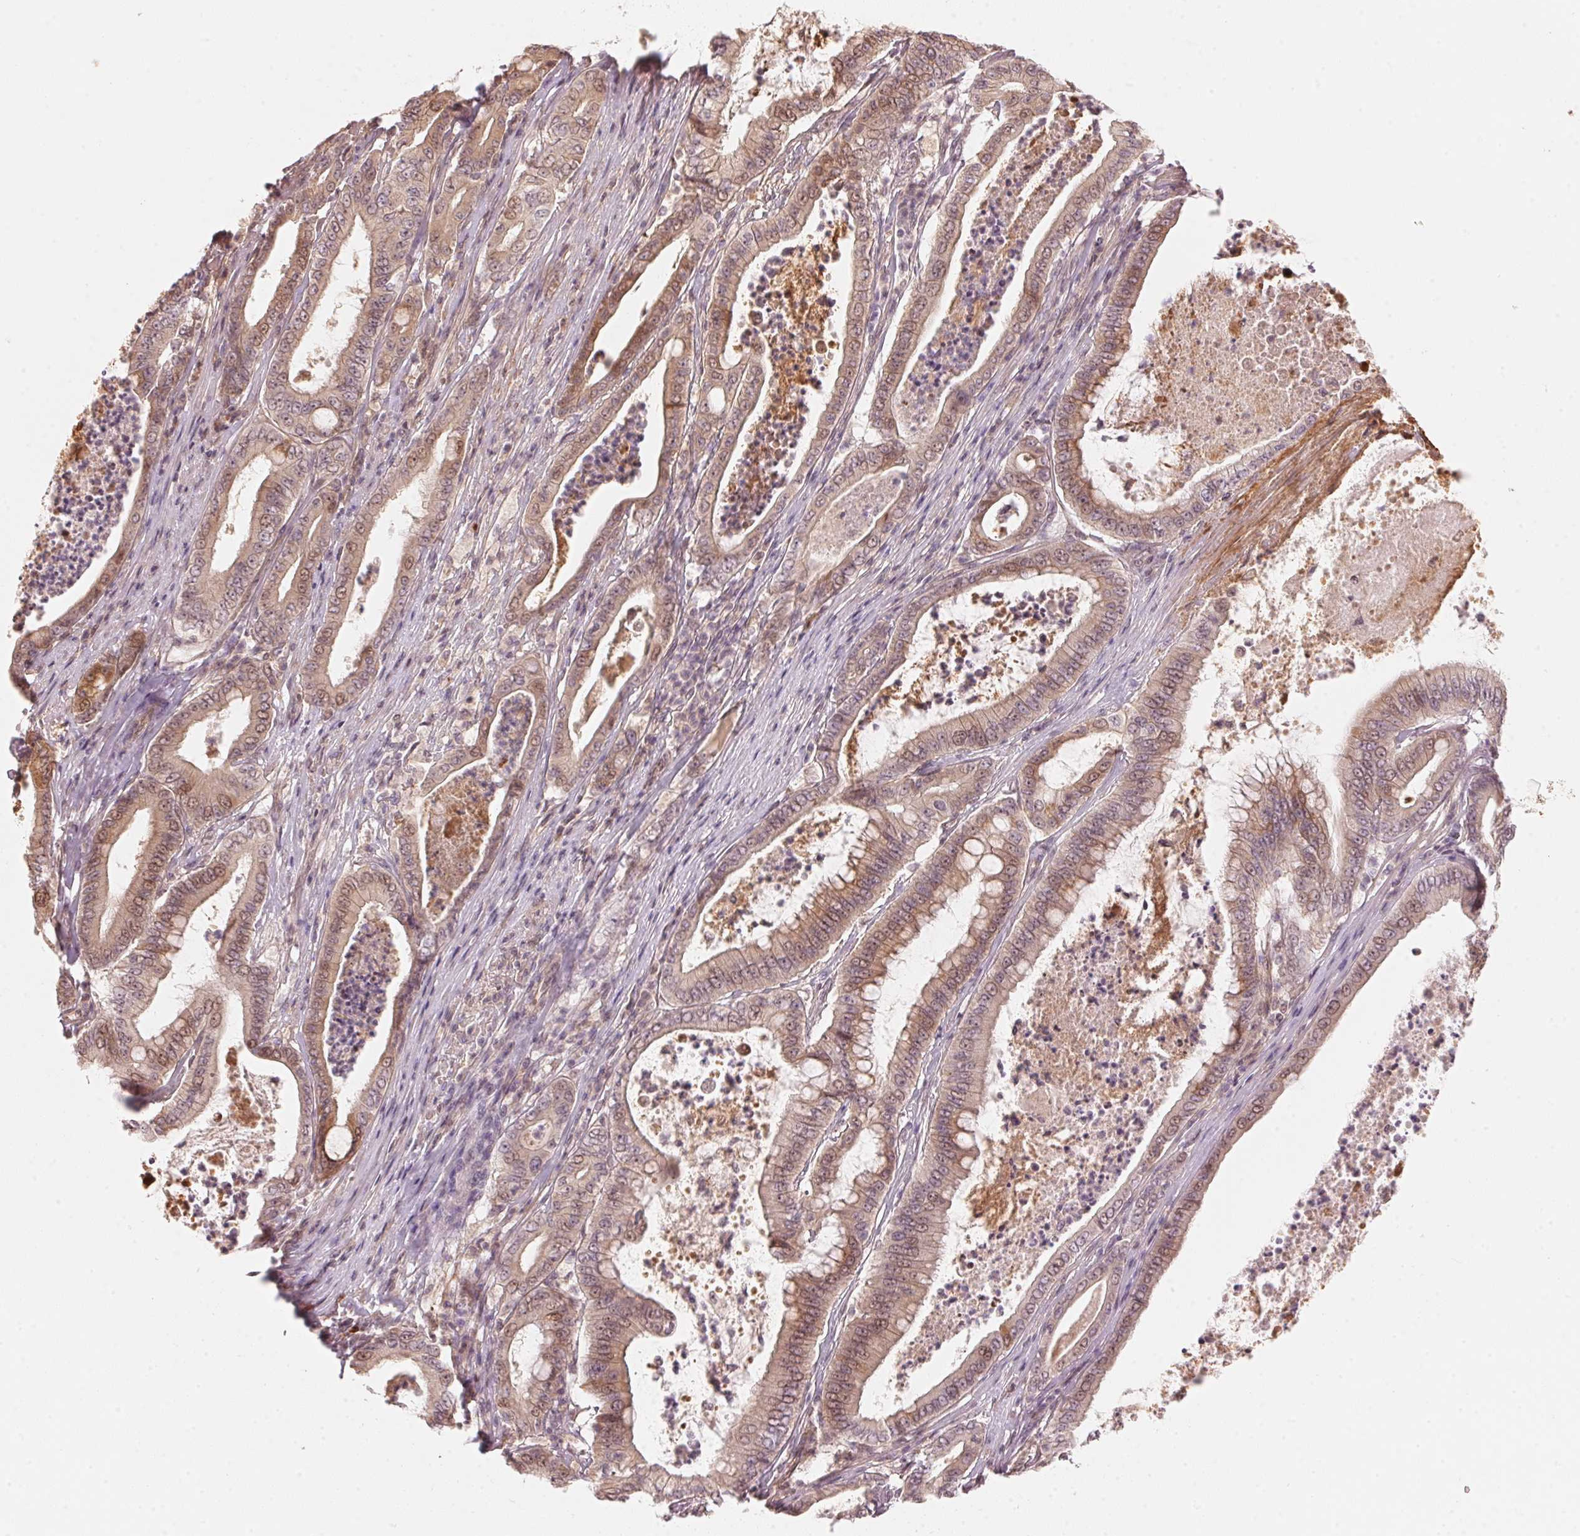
{"staining": {"intensity": "weak", "quantity": ">75%", "location": "cytoplasmic/membranous"}, "tissue": "pancreatic cancer", "cell_type": "Tumor cells", "image_type": "cancer", "snomed": [{"axis": "morphology", "description": "Adenocarcinoma, NOS"}, {"axis": "topography", "description": "Pancreas"}], "caption": "Pancreatic adenocarcinoma stained with immunohistochemistry reveals weak cytoplasmic/membranous expression in approximately >75% of tumor cells.", "gene": "PRKN", "patient": {"sex": "male", "age": 71}}